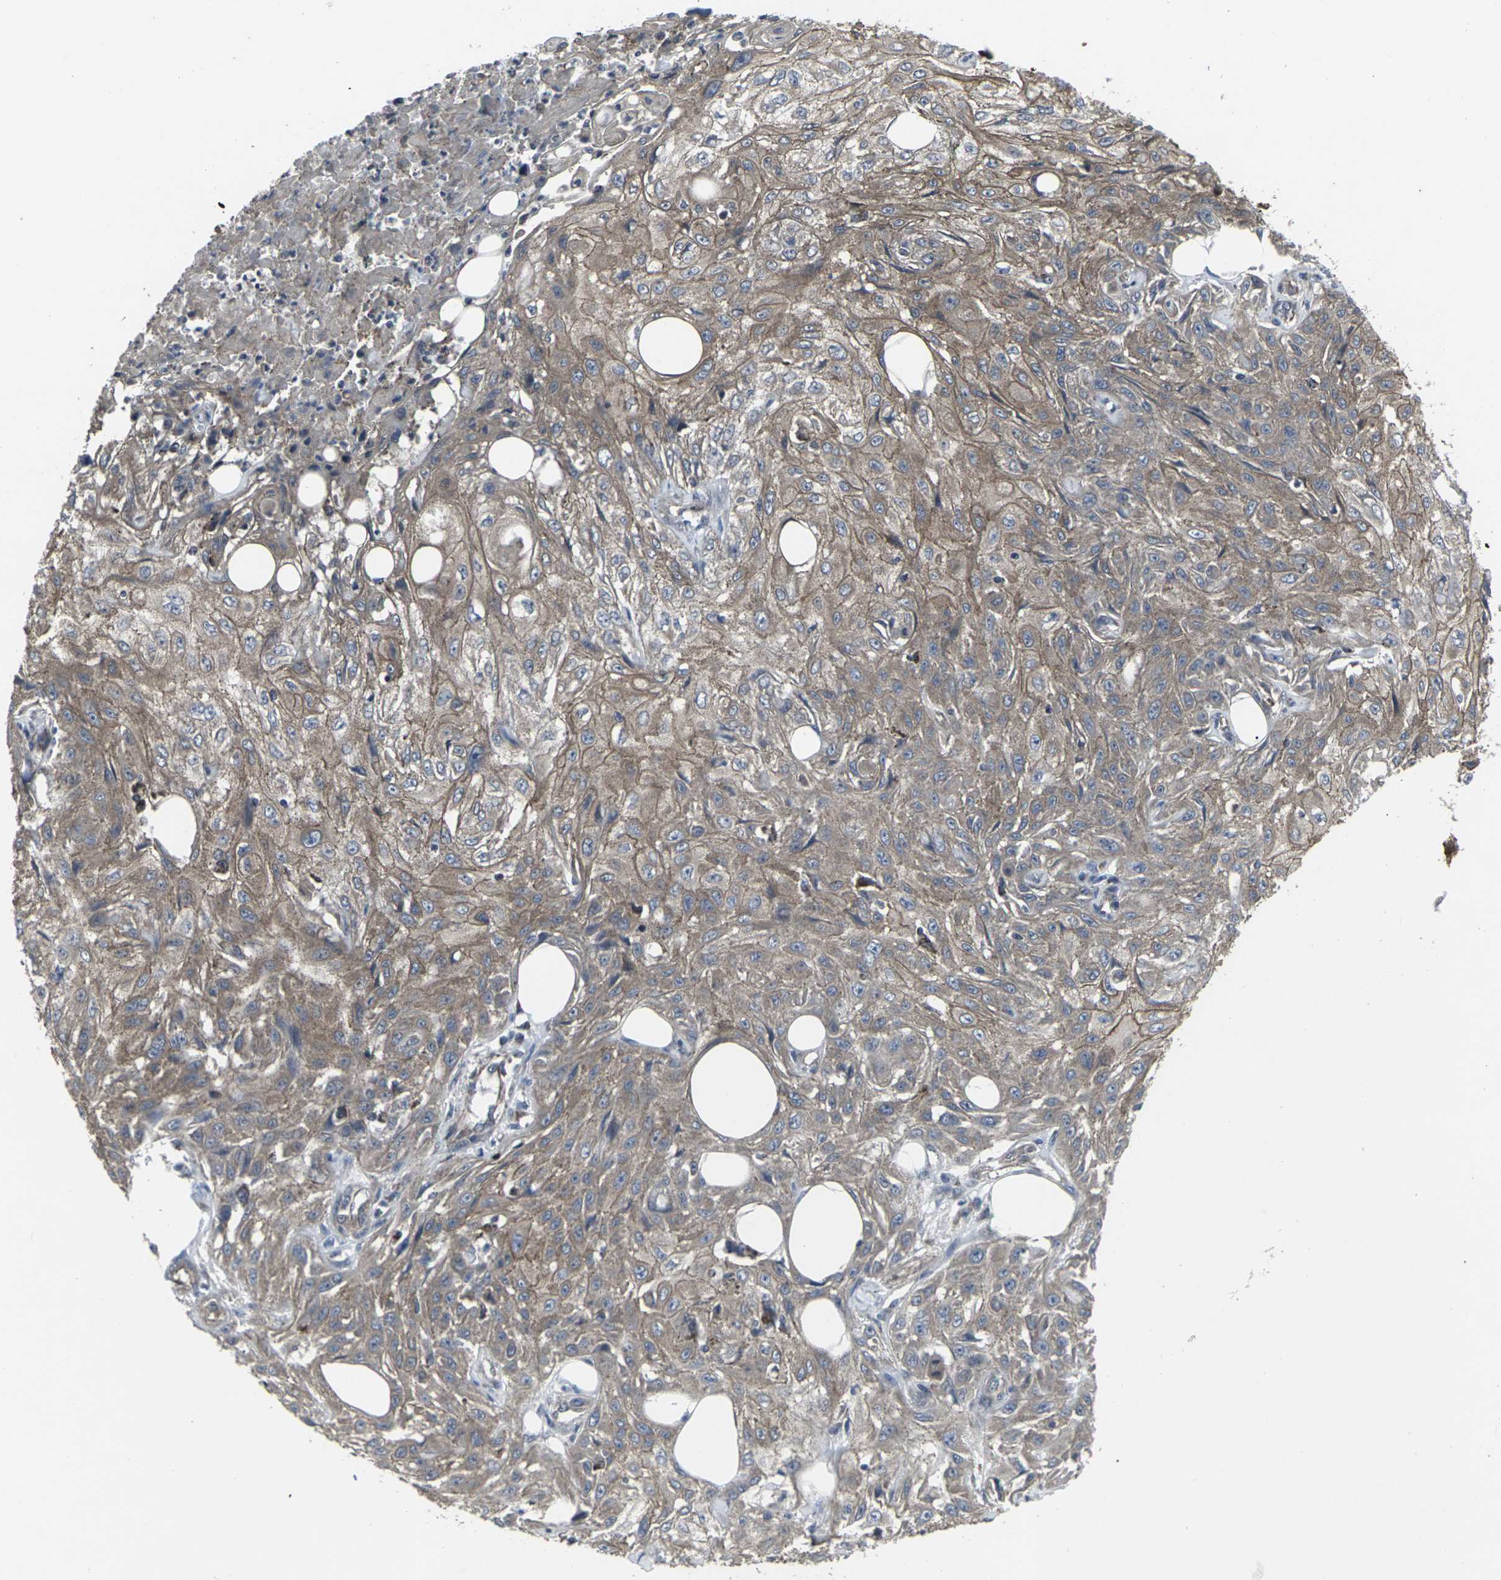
{"staining": {"intensity": "moderate", "quantity": ">75%", "location": "cytoplasmic/membranous"}, "tissue": "skin cancer", "cell_type": "Tumor cells", "image_type": "cancer", "snomed": [{"axis": "morphology", "description": "Squamous cell carcinoma, NOS"}, {"axis": "topography", "description": "Skin"}], "caption": "Skin cancer stained with a protein marker exhibits moderate staining in tumor cells.", "gene": "MAPKAPK2", "patient": {"sex": "male", "age": 75}}